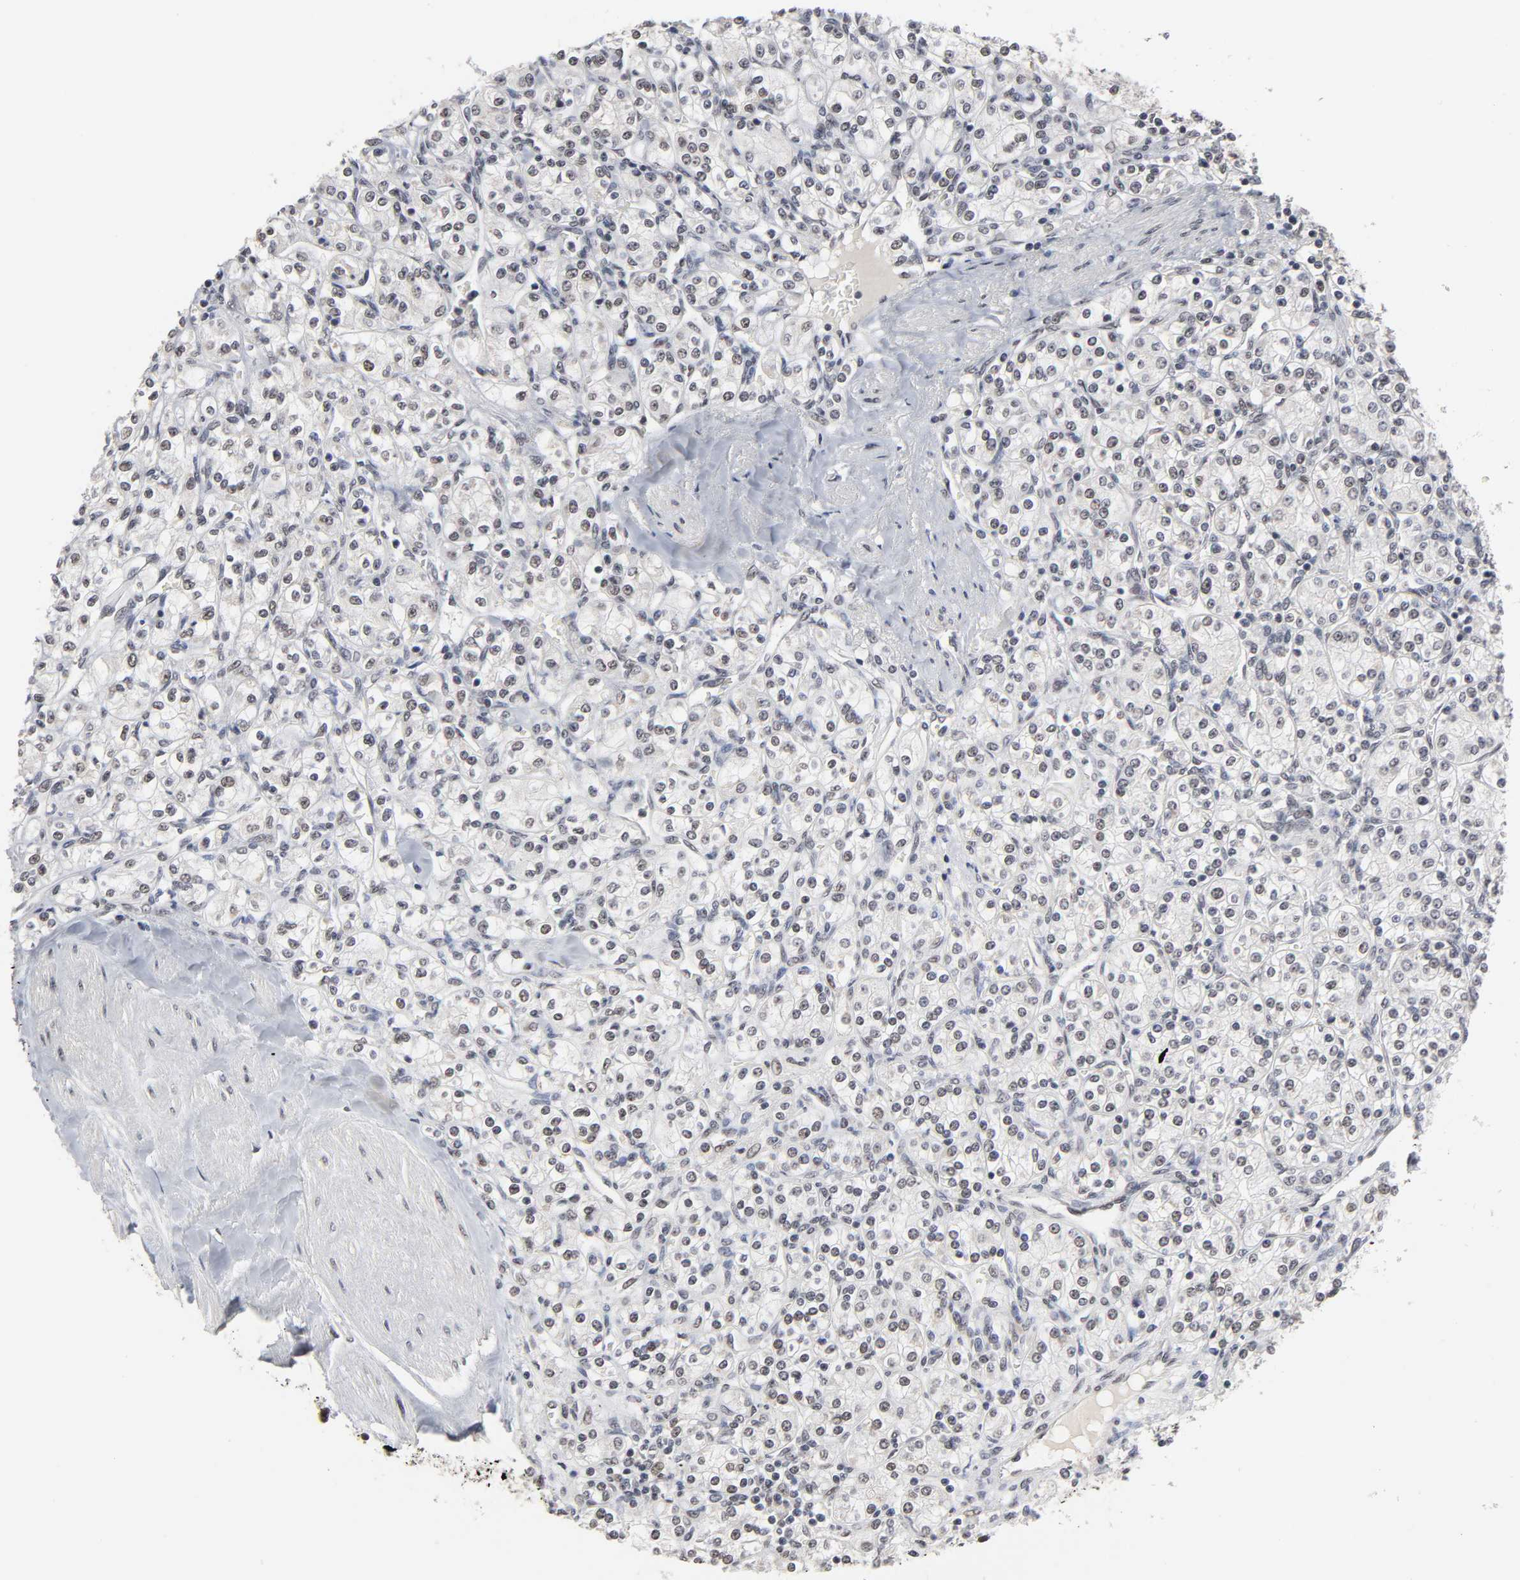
{"staining": {"intensity": "weak", "quantity": "25%-75%", "location": "nuclear"}, "tissue": "renal cancer", "cell_type": "Tumor cells", "image_type": "cancer", "snomed": [{"axis": "morphology", "description": "Adenocarcinoma, NOS"}, {"axis": "topography", "description": "Kidney"}], "caption": "Renal cancer (adenocarcinoma) was stained to show a protein in brown. There is low levels of weak nuclear positivity in about 25%-75% of tumor cells.", "gene": "TRIM33", "patient": {"sex": "male", "age": 77}}